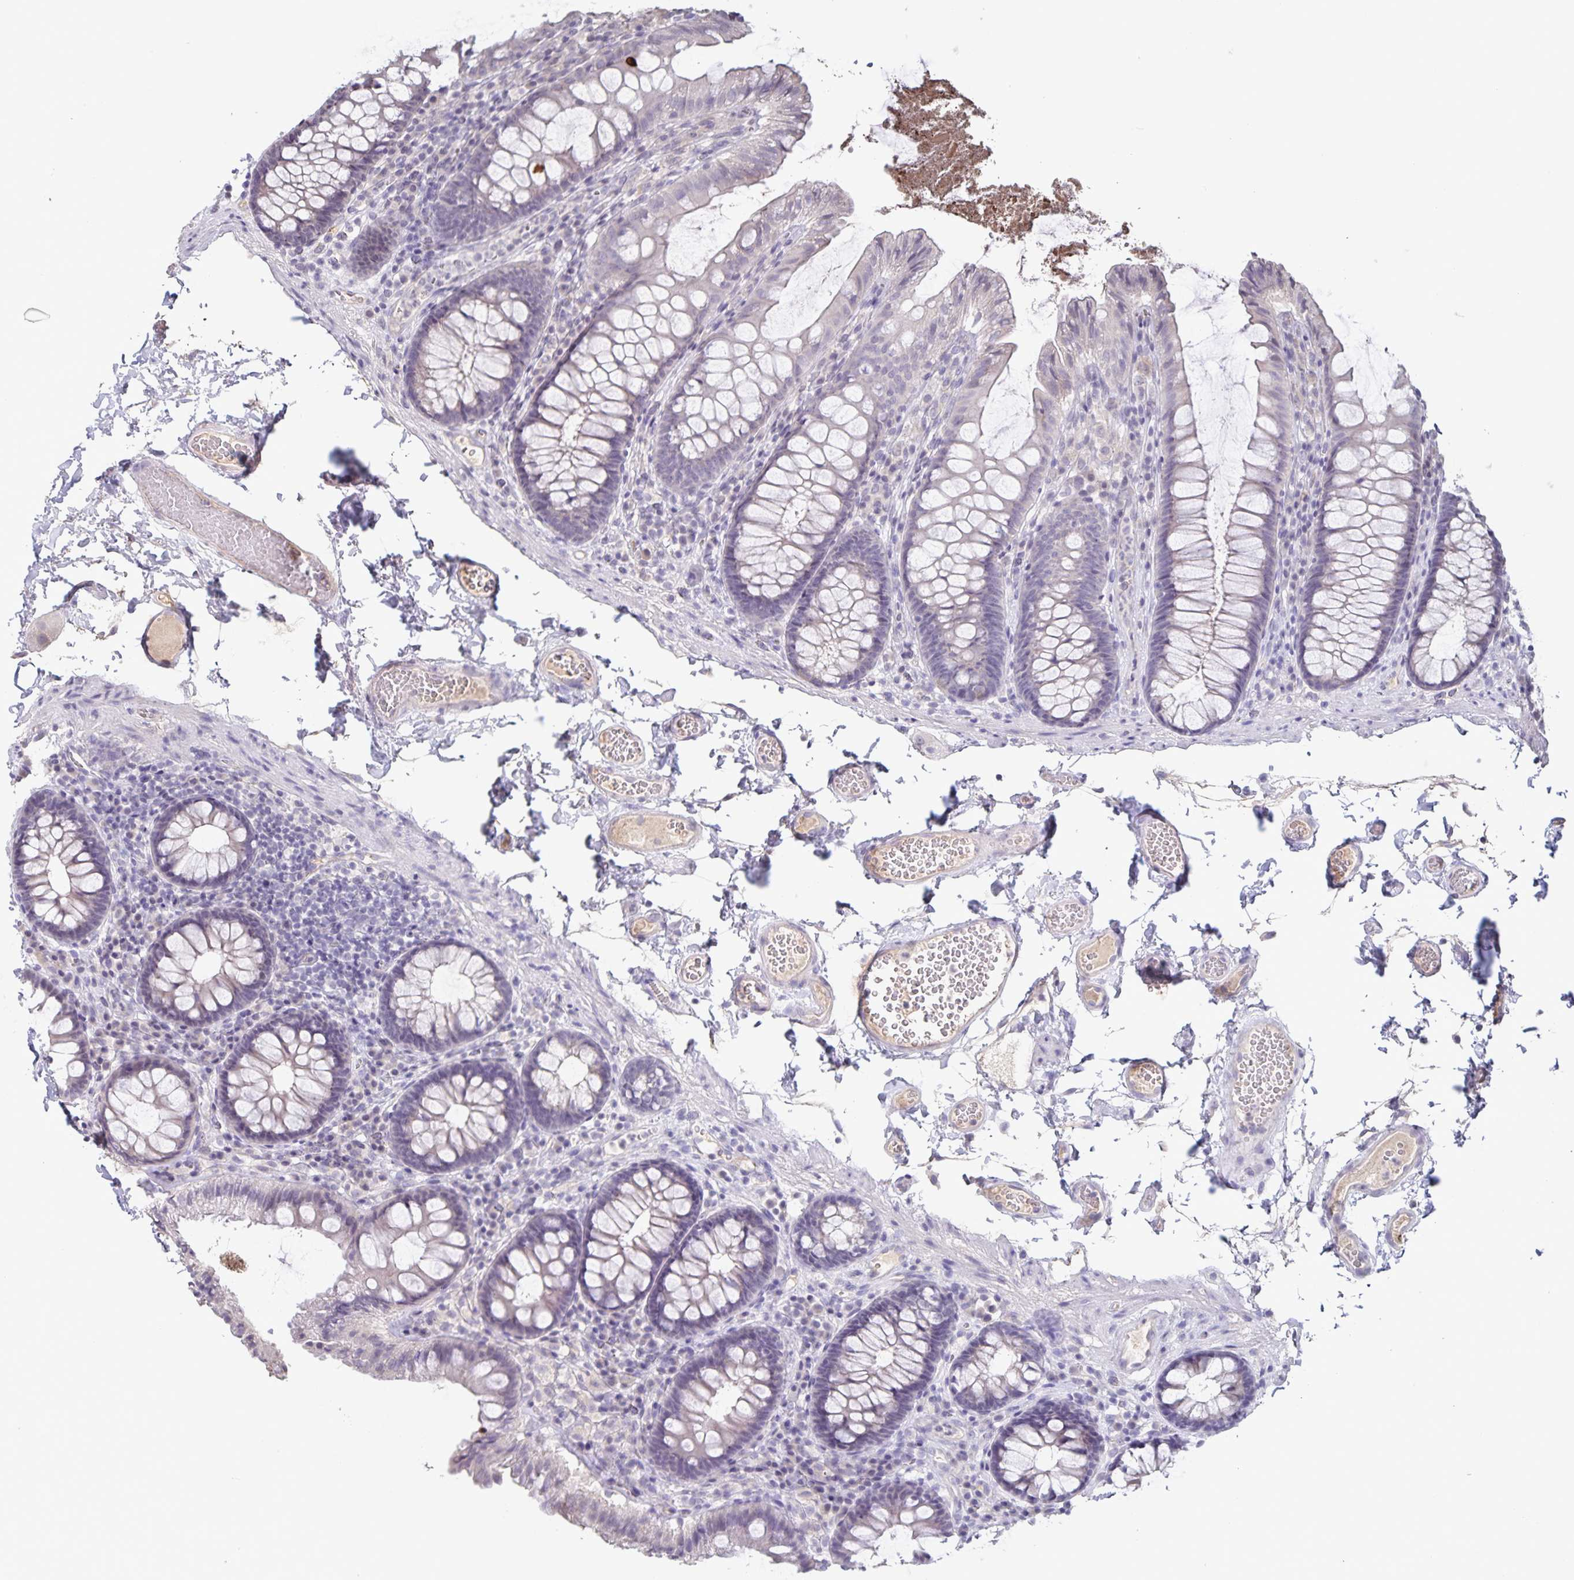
{"staining": {"intensity": "negative", "quantity": "none", "location": "none"}, "tissue": "colon", "cell_type": "Endothelial cells", "image_type": "normal", "snomed": [{"axis": "morphology", "description": "Normal tissue, NOS"}, {"axis": "topography", "description": "Colon"}, {"axis": "topography", "description": "Peripheral nerve tissue"}], "caption": "This is a micrograph of IHC staining of benign colon, which shows no staining in endothelial cells.", "gene": "INSL5", "patient": {"sex": "male", "age": 84}}